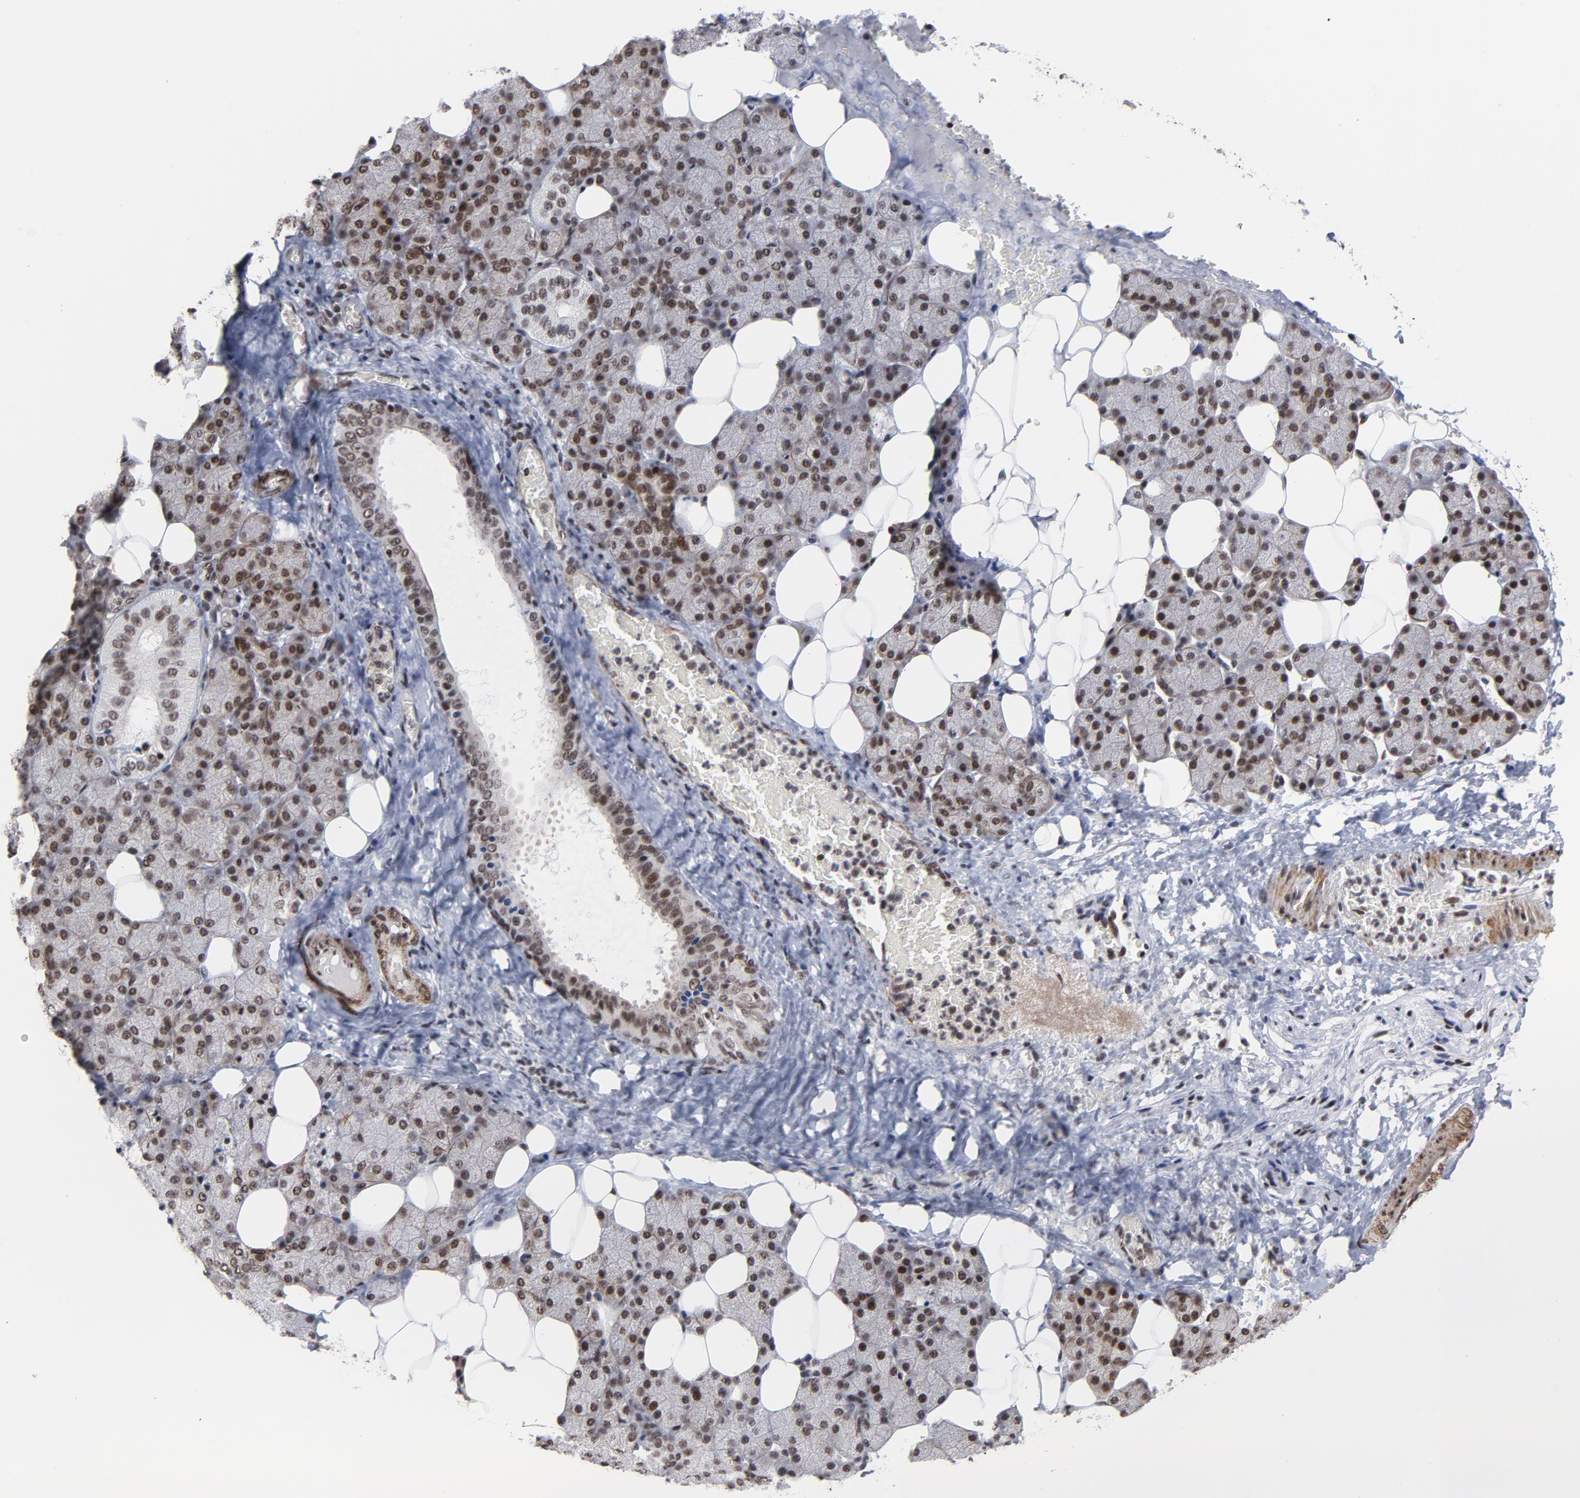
{"staining": {"intensity": "strong", "quantity": ">75%", "location": "nuclear"}, "tissue": "salivary gland", "cell_type": "Glandular cells", "image_type": "normal", "snomed": [{"axis": "morphology", "description": "Normal tissue, NOS"}, {"axis": "topography", "description": "Lymph node"}, {"axis": "topography", "description": "Salivary gland"}], "caption": "Glandular cells exhibit high levels of strong nuclear positivity in about >75% of cells in benign human salivary gland.", "gene": "CTCF", "patient": {"sex": "male", "age": 8}}